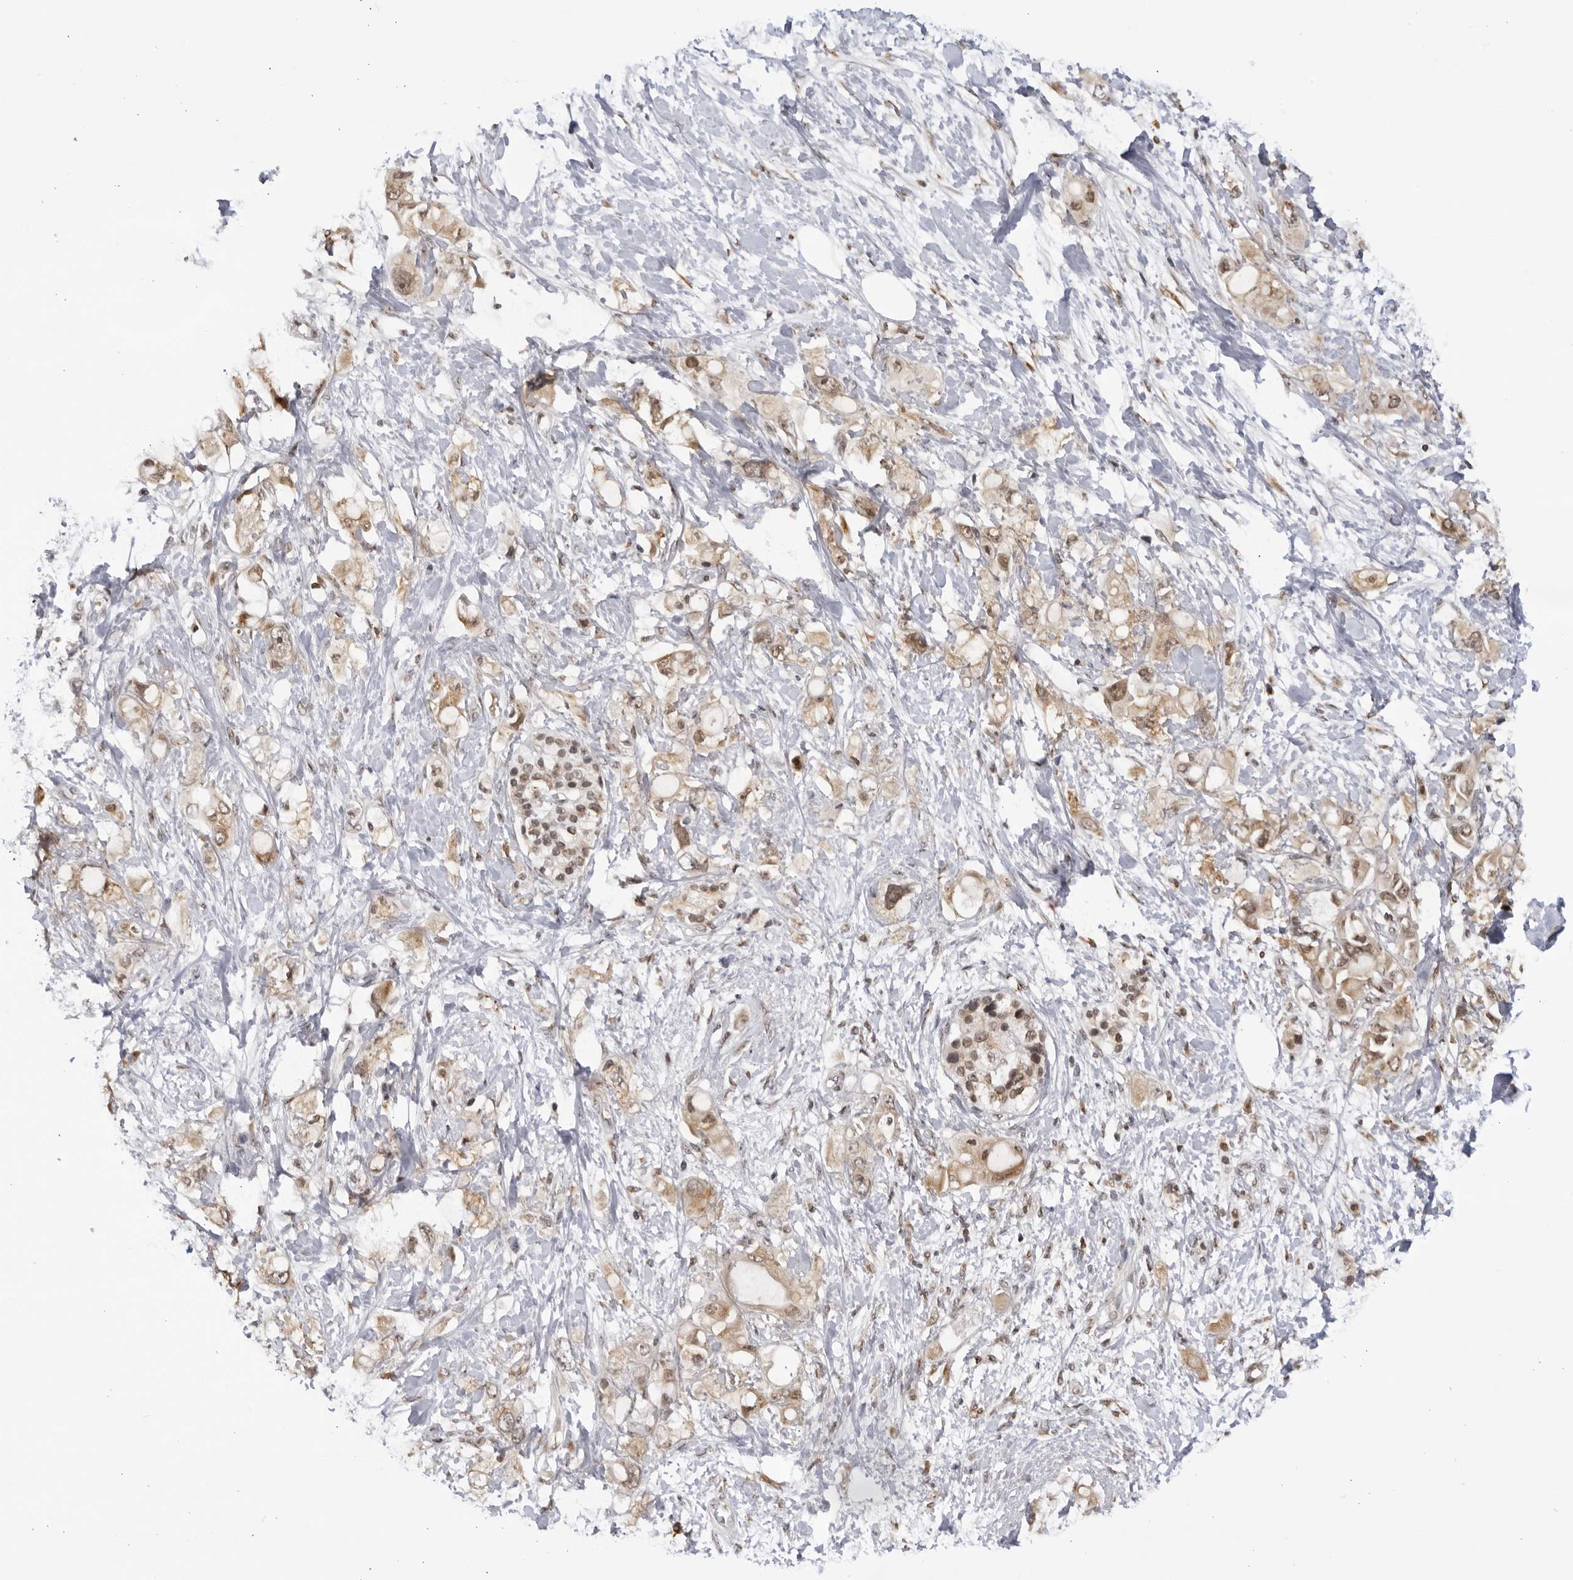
{"staining": {"intensity": "weak", "quantity": ">75%", "location": "cytoplasmic/membranous"}, "tissue": "pancreatic cancer", "cell_type": "Tumor cells", "image_type": "cancer", "snomed": [{"axis": "morphology", "description": "Adenocarcinoma, NOS"}, {"axis": "topography", "description": "Pancreas"}], "caption": "DAB (3,3'-diaminobenzidine) immunohistochemical staining of human pancreatic cancer (adenocarcinoma) reveals weak cytoplasmic/membranous protein staining in approximately >75% of tumor cells.", "gene": "RASGEF1C", "patient": {"sex": "female", "age": 56}}